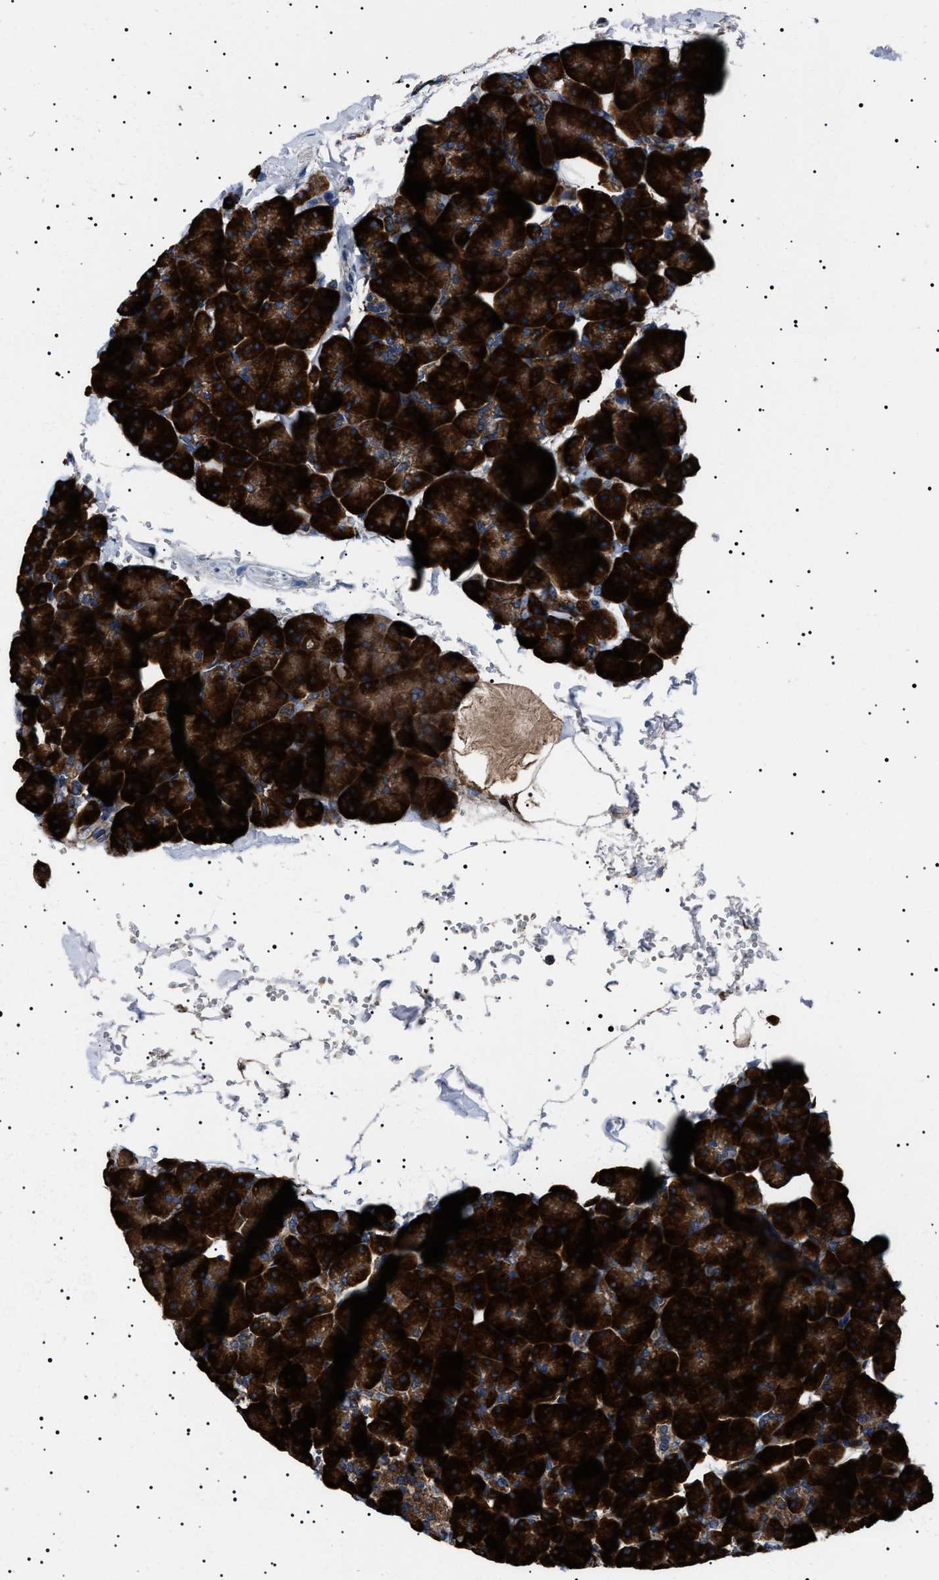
{"staining": {"intensity": "strong", "quantity": ">75%", "location": "cytoplasmic/membranous"}, "tissue": "pancreas", "cell_type": "Exocrine glandular cells", "image_type": "normal", "snomed": [{"axis": "morphology", "description": "Normal tissue, NOS"}, {"axis": "topography", "description": "Pancreas"}], "caption": "A photomicrograph showing strong cytoplasmic/membranous expression in approximately >75% of exocrine glandular cells in benign pancreas, as visualized by brown immunohistochemical staining.", "gene": "TOP1MT", "patient": {"sex": "male", "age": 35}}